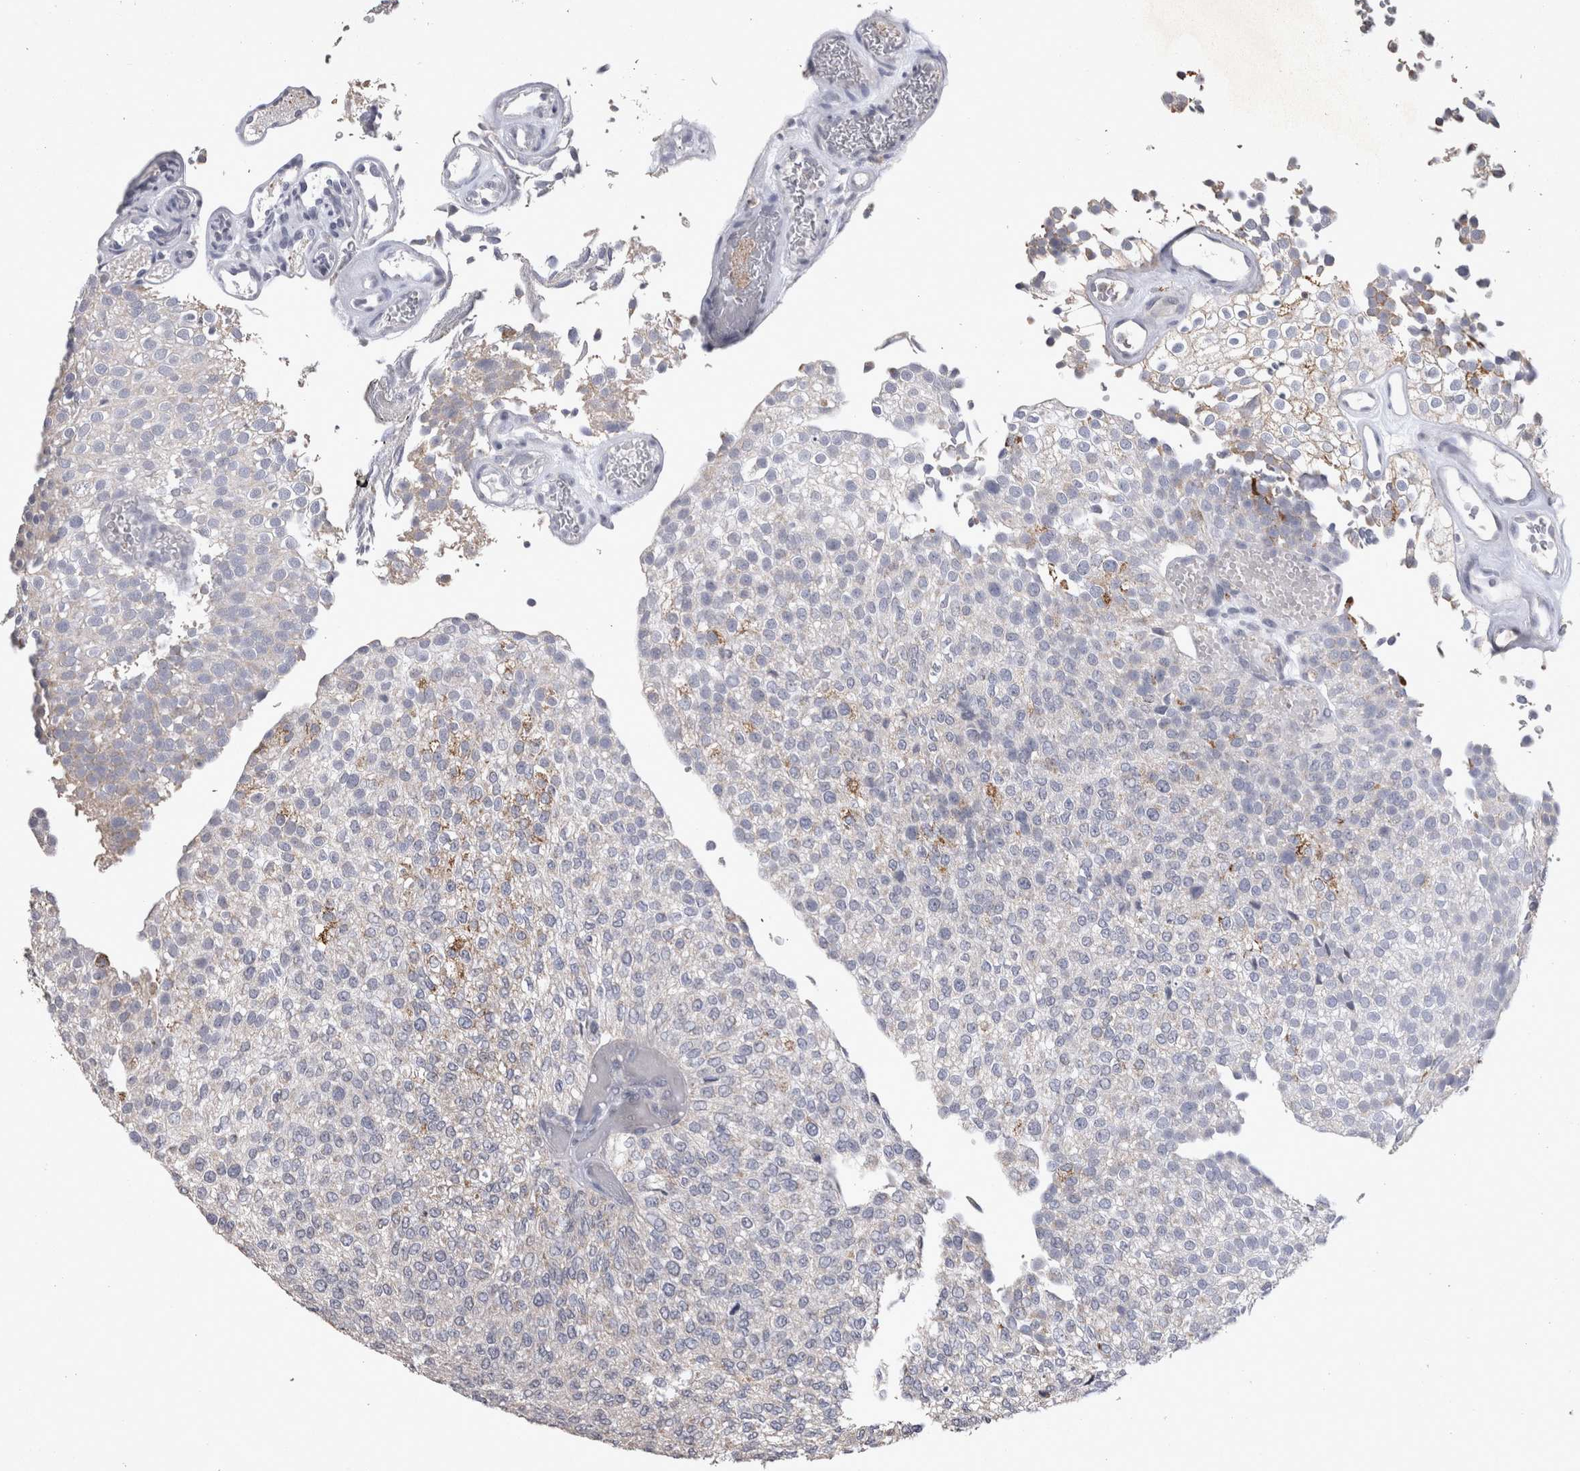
{"staining": {"intensity": "negative", "quantity": "none", "location": "none"}, "tissue": "urothelial cancer", "cell_type": "Tumor cells", "image_type": "cancer", "snomed": [{"axis": "morphology", "description": "Urothelial carcinoma, Low grade"}, {"axis": "topography", "description": "Urinary bladder"}], "caption": "Immunohistochemical staining of human low-grade urothelial carcinoma reveals no significant positivity in tumor cells.", "gene": "DKK3", "patient": {"sex": "male", "age": 78}}